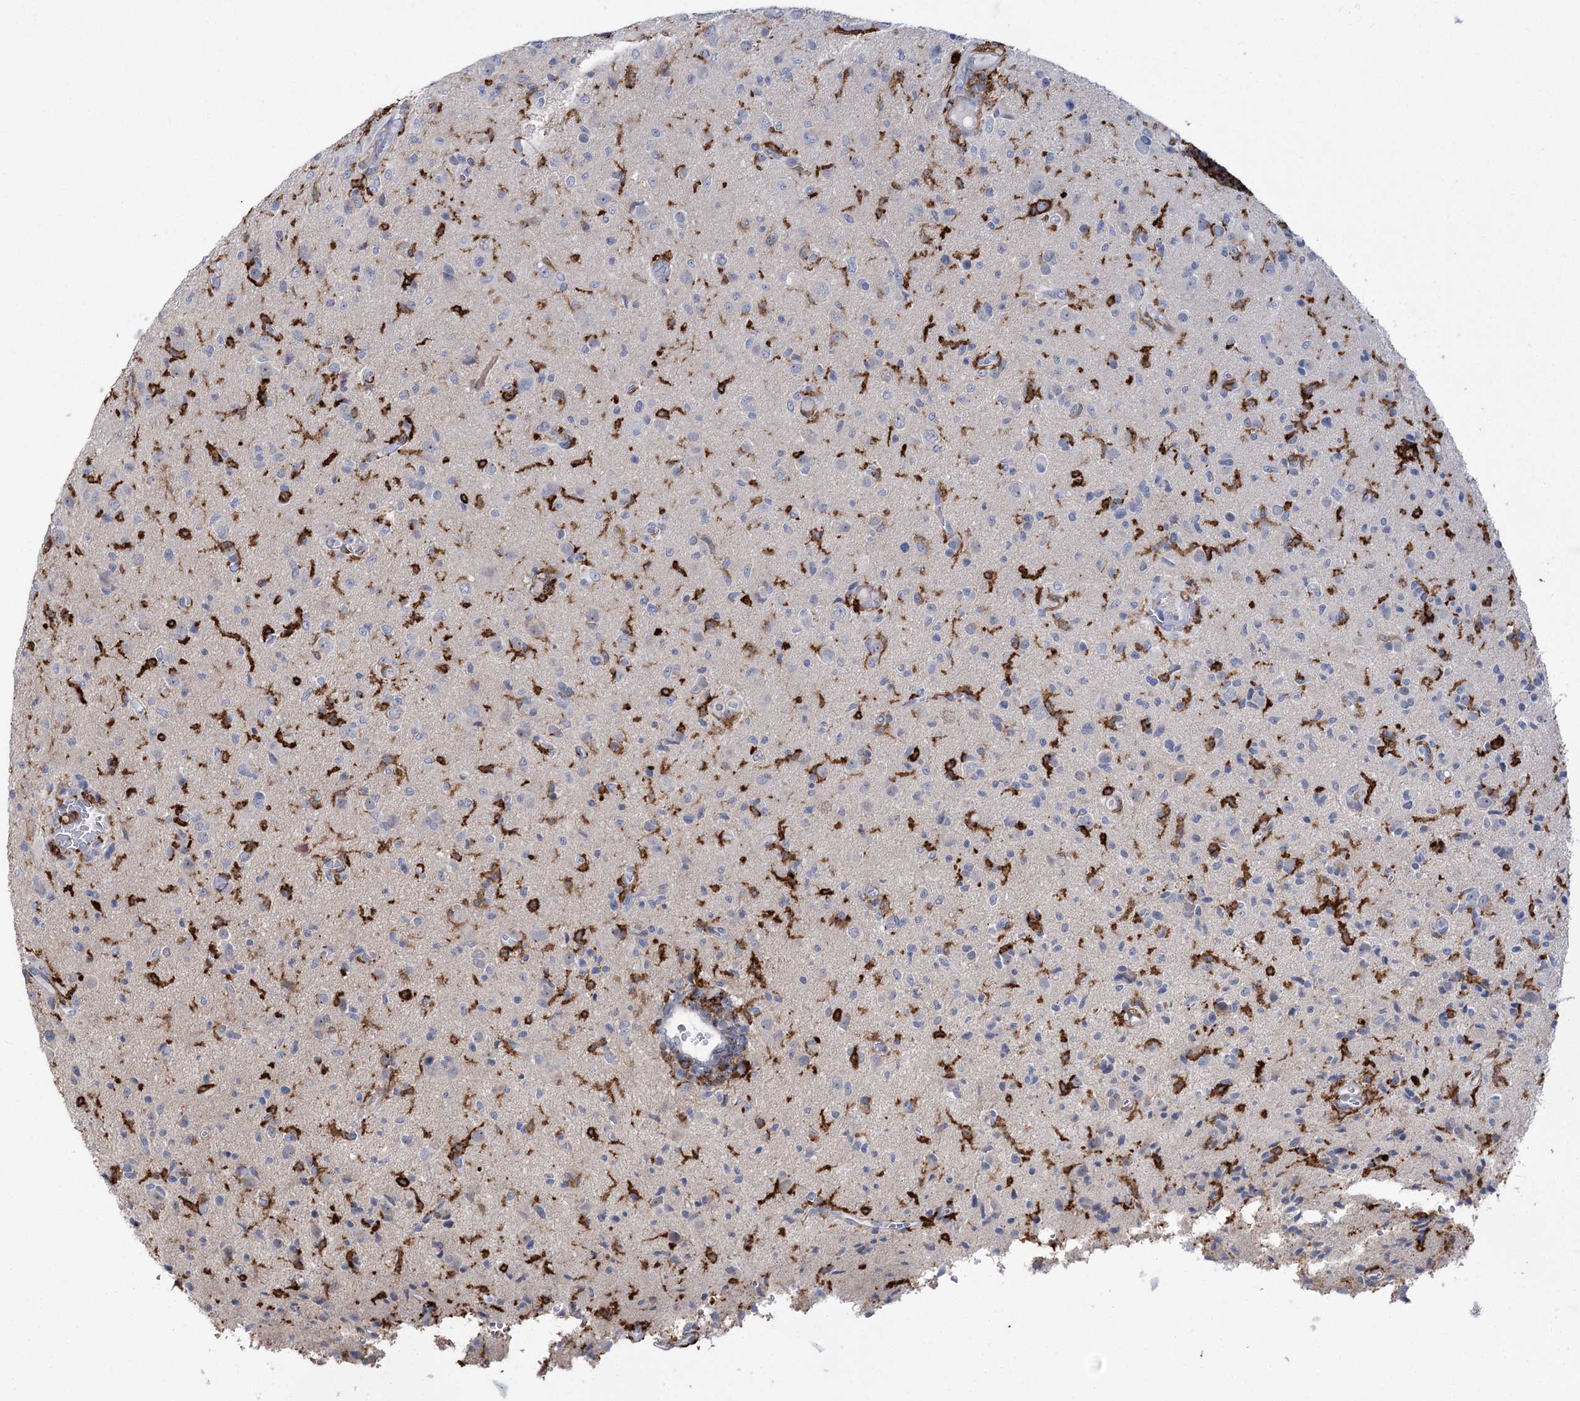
{"staining": {"intensity": "negative", "quantity": "none", "location": "none"}, "tissue": "glioma", "cell_type": "Tumor cells", "image_type": "cancer", "snomed": [{"axis": "morphology", "description": "Glioma, malignant, High grade"}, {"axis": "topography", "description": "Brain"}], "caption": "This is a micrograph of immunohistochemistry staining of malignant glioma (high-grade), which shows no expression in tumor cells.", "gene": "PIWIL4", "patient": {"sex": "female", "age": 57}}